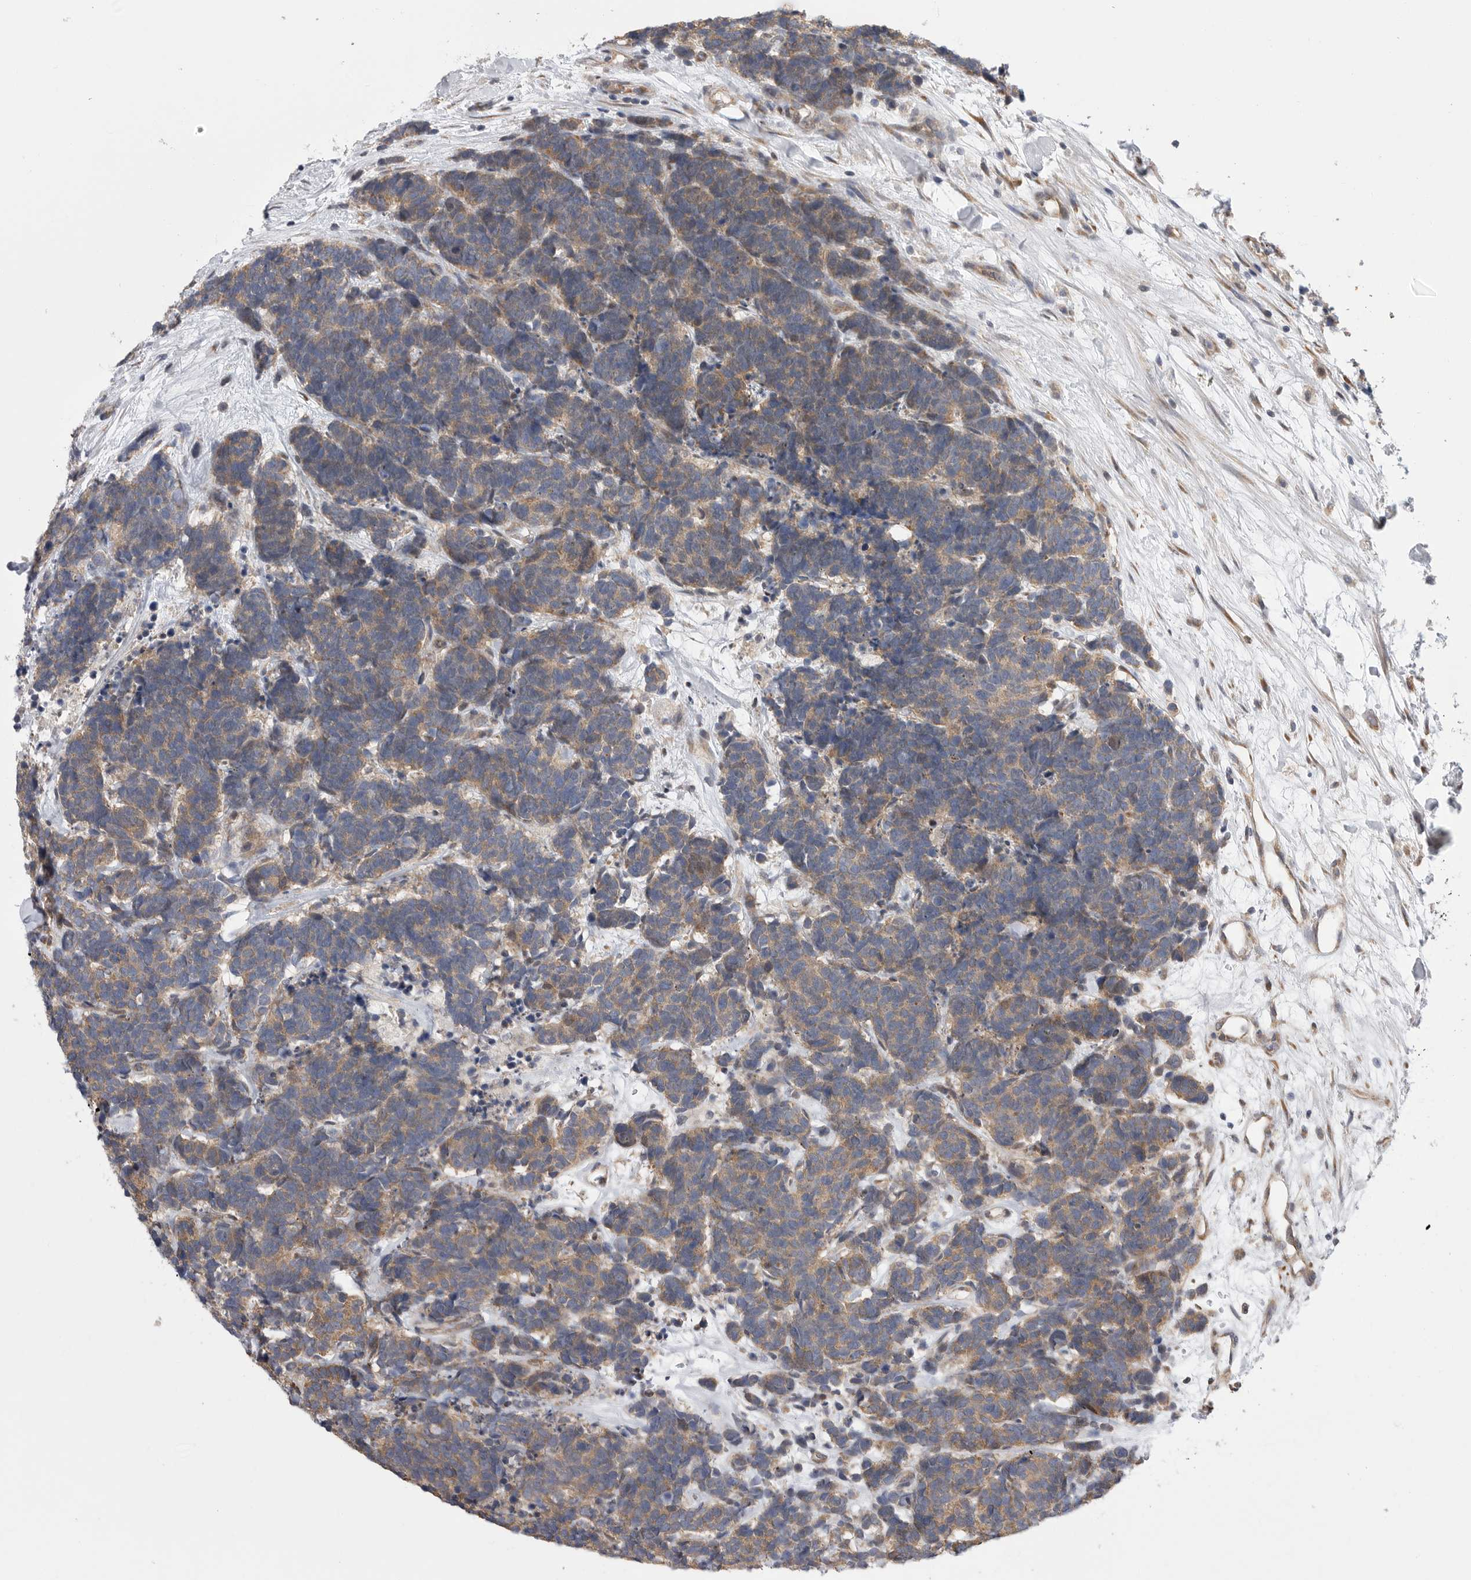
{"staining": {"intensity": "moderate", "quantity": ">75%", "location": "cytoplasmic/membranous"}, "tissue": "carcinoid", "cell_type": "Tumor cells", "image_type": "cancer", "snomed": [{"axis": "morphology", "description": "Carcinoma, NOS"}, {"axis": "morphology", "description": "Carcinoid, malignant, NOS"}, {"axis": "topography", "description": "Urinary bladder"}], "caption": "Human malignant carcinoid stained for a protein (brown) exhibits moderate cytoplasmic/membranous positive staining in approximately >75% of tumor cells.", "gene": "FBXO43", "patient": {"sex": "male", "age": 57}}